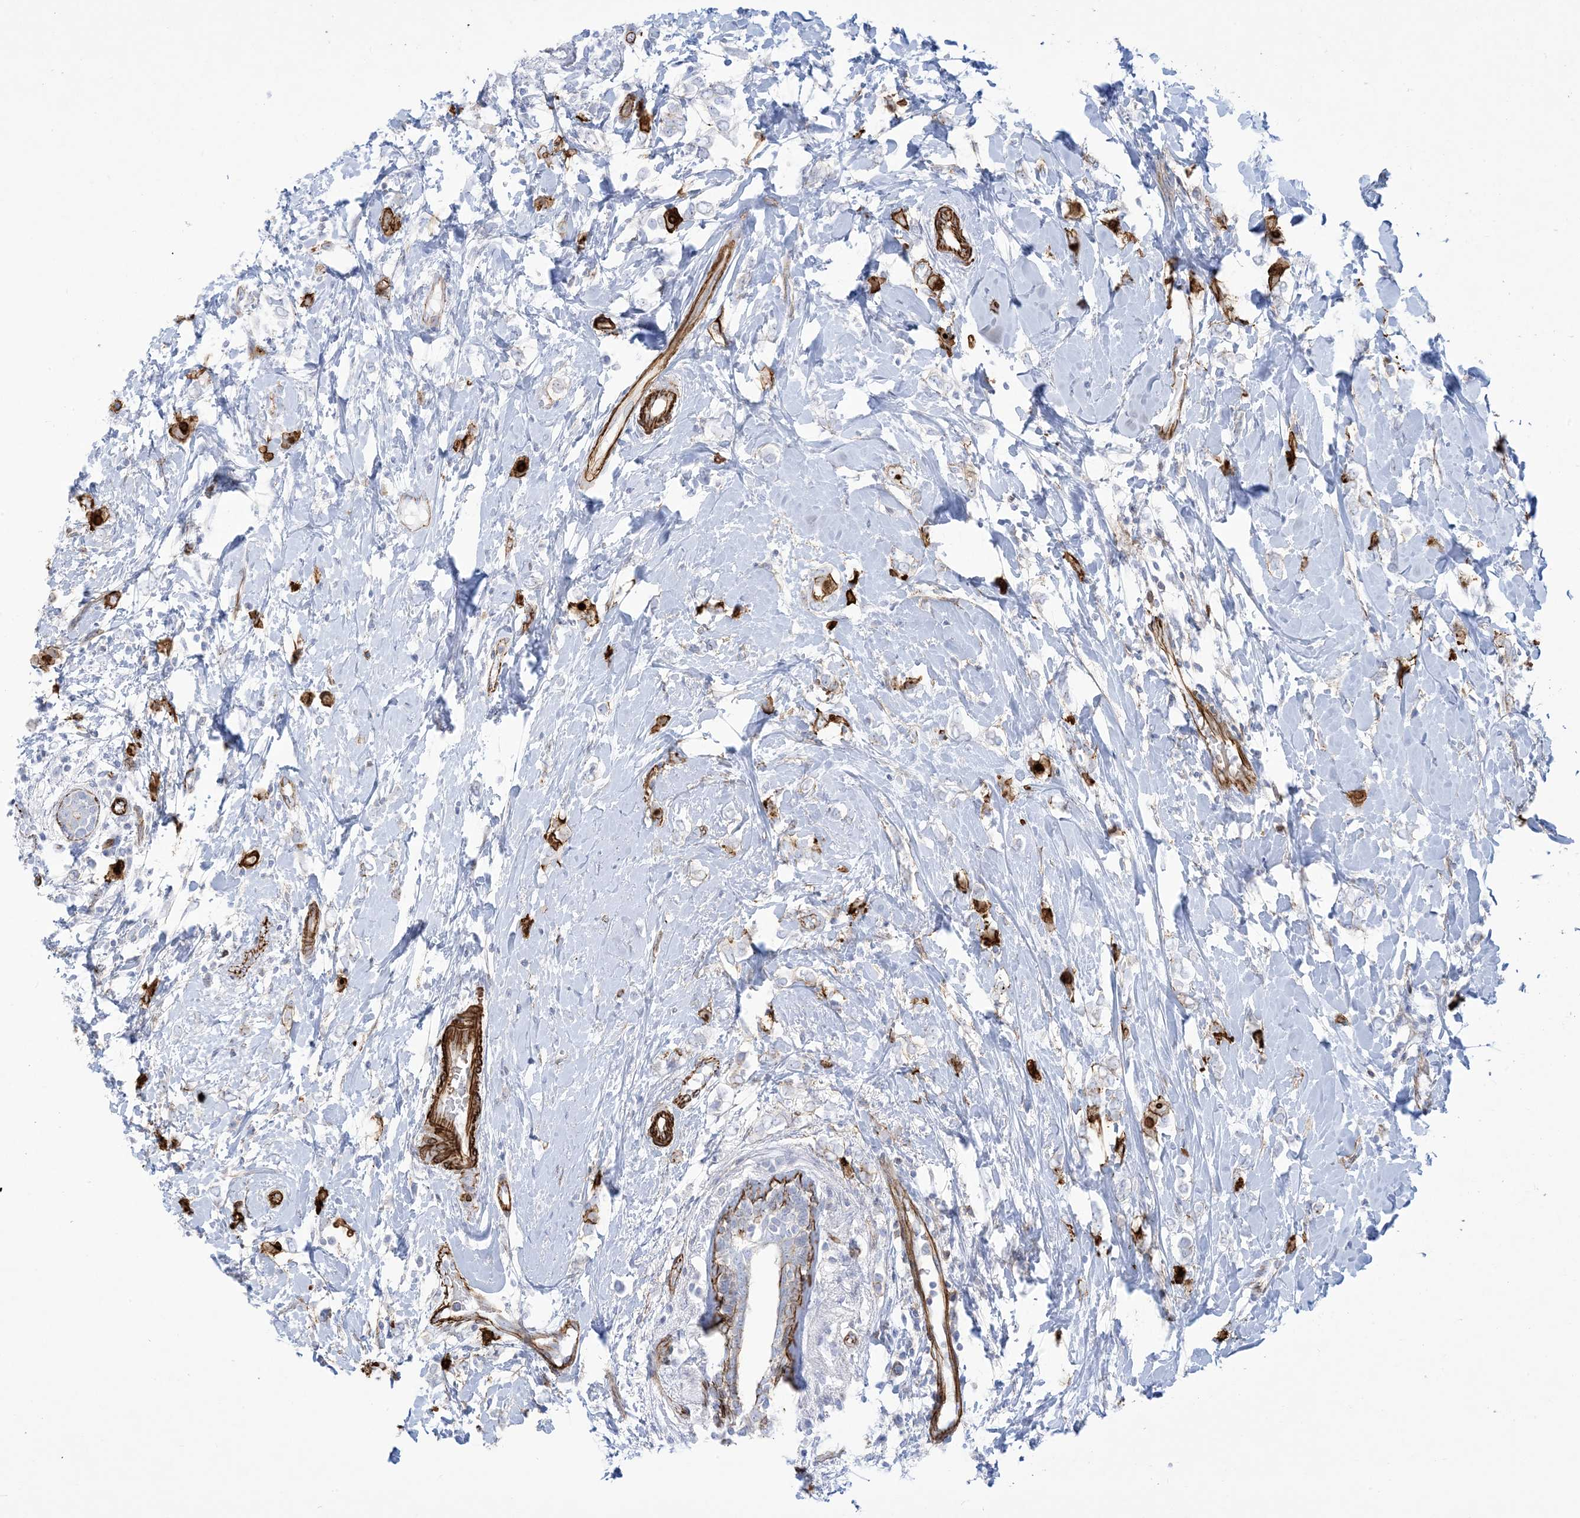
{"staining": {"intensity": "negative", "quantity": "none", "location": "none"}, "tissue": "breast cancer", "cell_type": "Tumor cells", "image_type": "cancer", "snomed": [{"axis": "morphology", "description": "Normal tissue, NOS"}, {"axis": "morphology", "description": "Lobular carcinoma"}, {"axis": "topography", "description": "Breast"}], "caption": "Human breast cancer stained for a protein using IHC shows no staining in tumor cells.", "gene": "B3GNT7", "patient": {"sex": "female", "age": 47}}